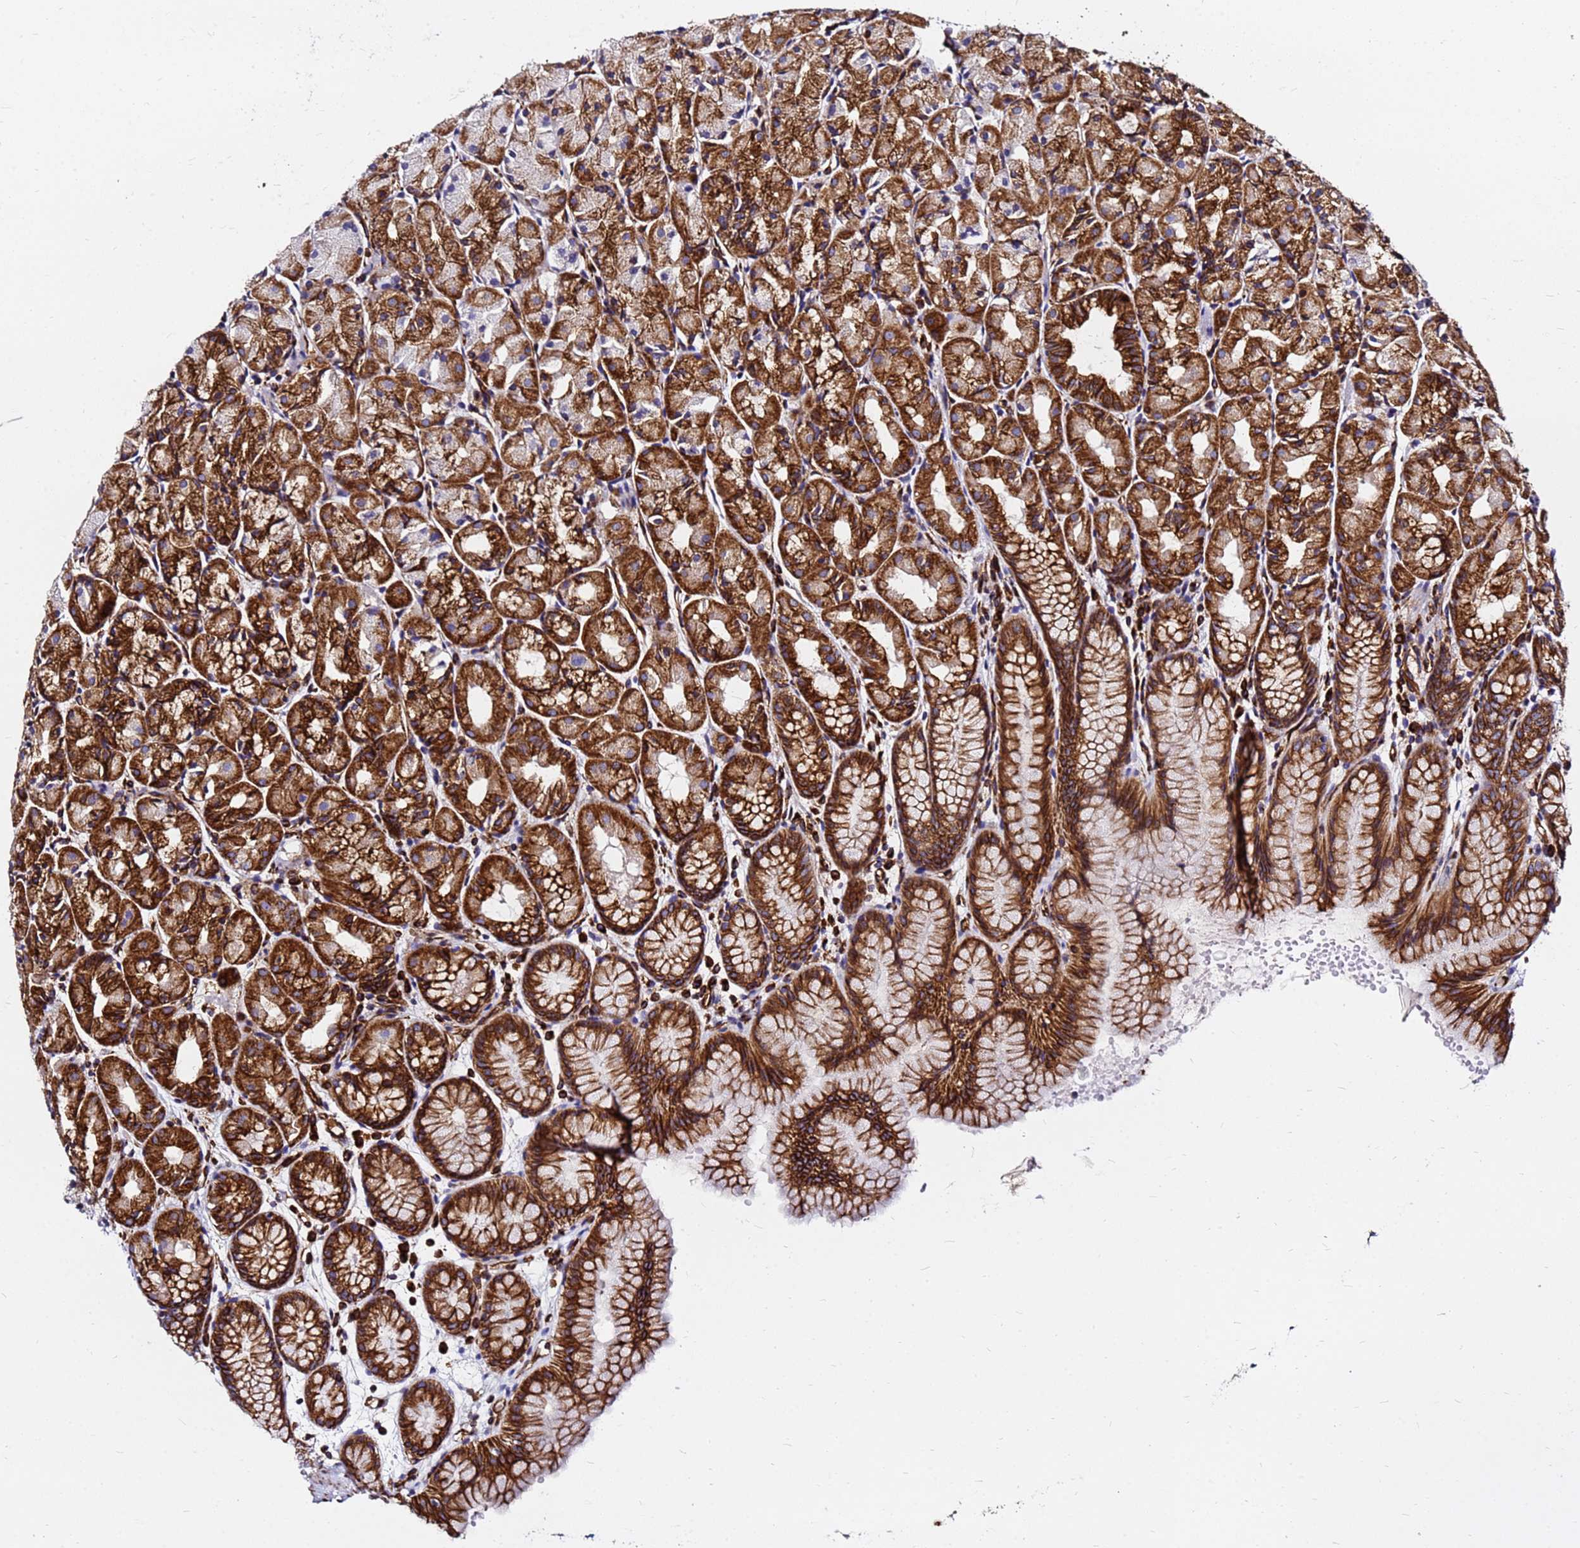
{"staining": {"intensity": "strong", "quantity": ">75%", "location": "cytoplasmic/membranous"}, "tissue": "stomach", "cell_type": "Glandular cells", "image_type": "normal", "snomed": [{"axis": "morphology", "description": "Normal tissue, NOS"}, {"axis": "topography", "description": "Stomach, upper"}], "caption": "DAB (3,3'-diaminobenzidine) immunohistochemical staining of unremarkable stomach shows strong cytoplasmic/membranous protein positivity in about >75% of glandular cells.", "gene": "TUBA8", "patient": {"sex": "male", "age": 47}}